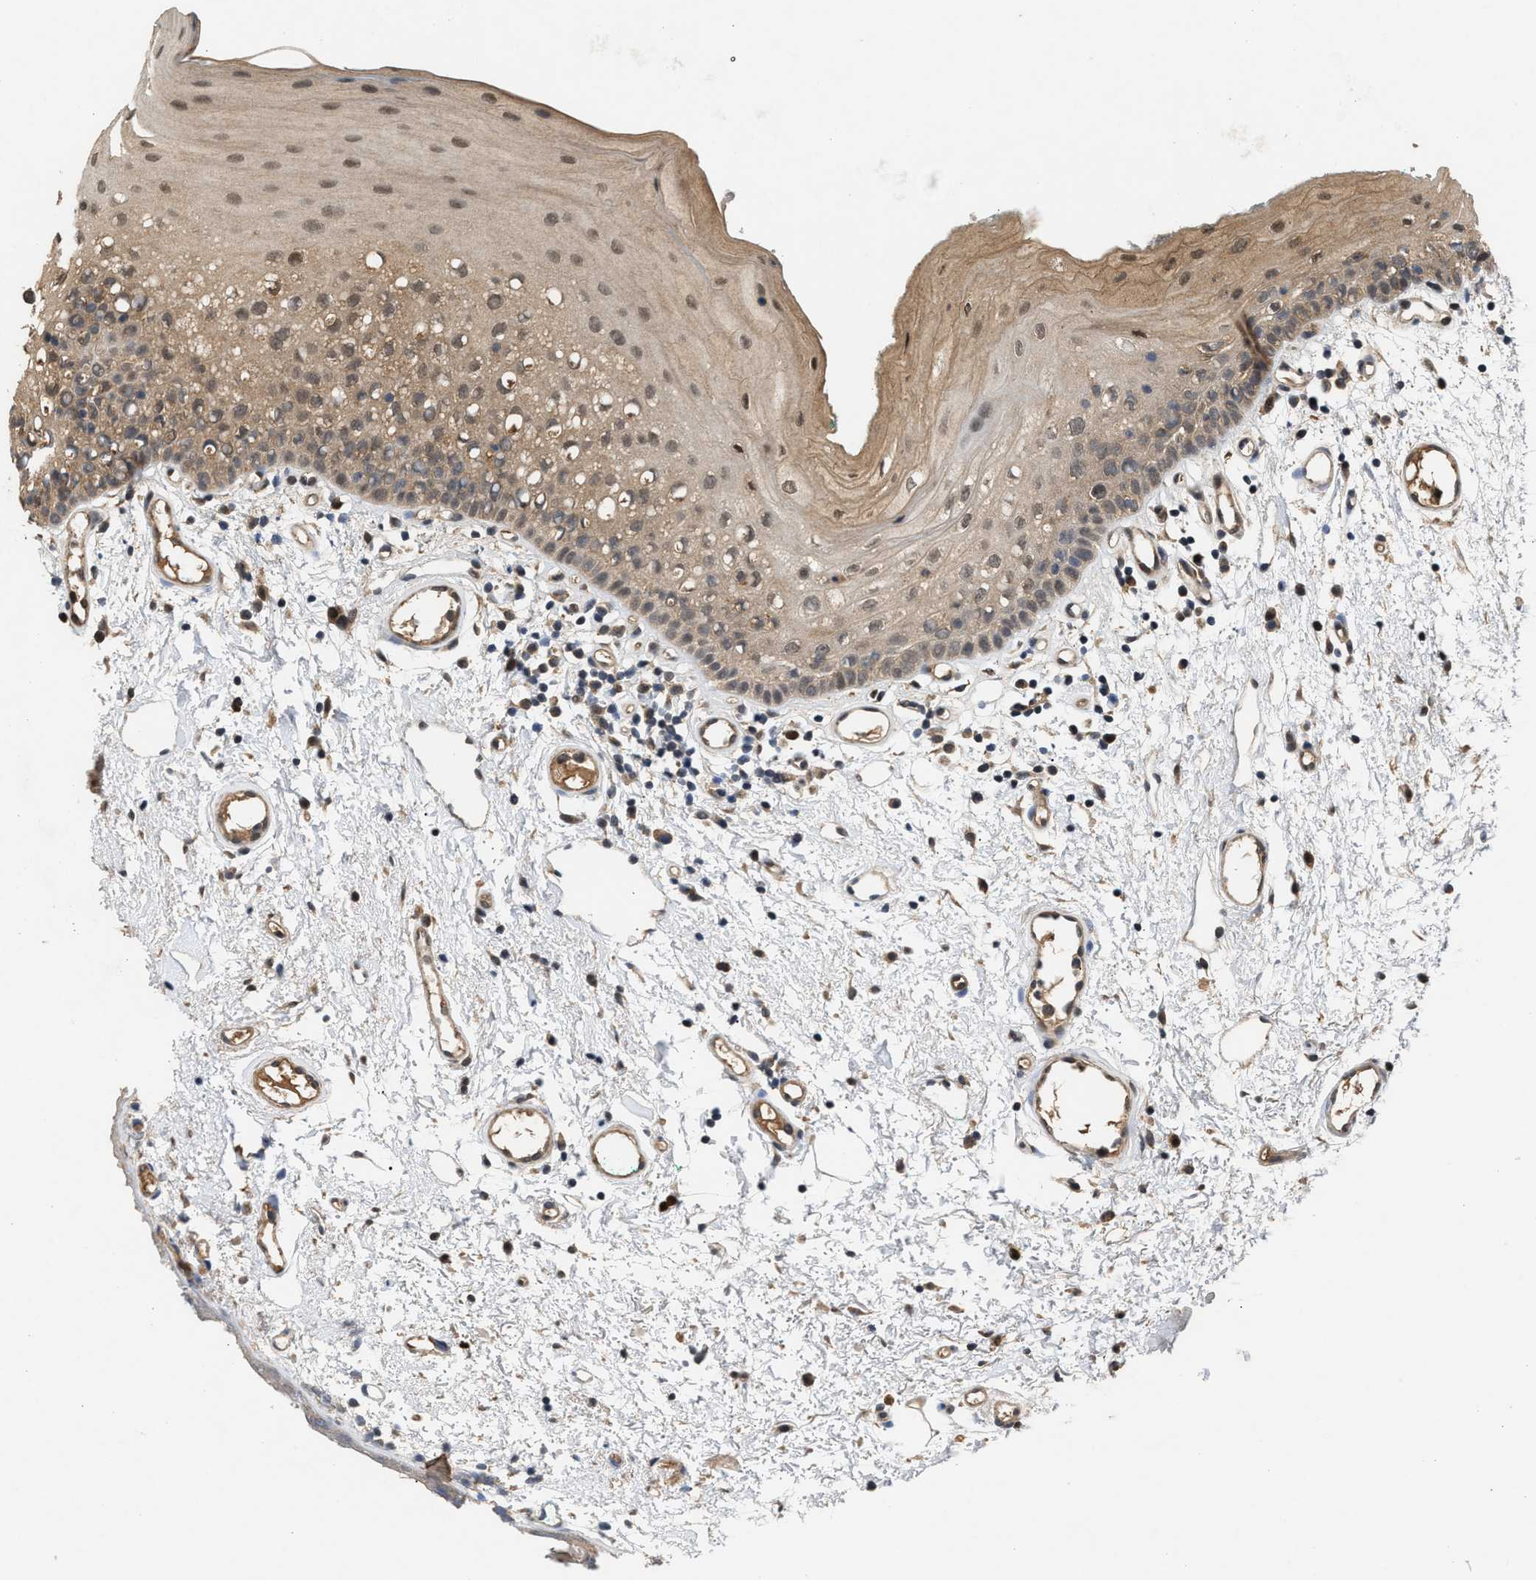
{"staining": {"intensity": "weak", "quantity": ">75%", "location": "cytoplasmic/membranous,nuclear"}, "tissue": "oral mucosa", "cell_type": "Squamous epithelial cells", "image_type": "normal", "snomed": [{"axis": "morphology", "description": "Normal tissue, NOS"}, {"axis": "morphology", "description": "Squamous cell carcinoma, NOS"}, {"axis": "topography", "description": "Oral tissue"}, {"axis": "topography", "description": "Salivary gland"}, {"axis": "topography", "description": "Head-Neck"}], "caption": "Weak cytoplasmic/membranous,nuclear staining for a protein is appreciated in approximately >75% of squamous epithelial cells of normal oral mucosa using immunohistochemistry.", "gene": "RUSC2", "patient": {"sex": "female", "age": 62}}